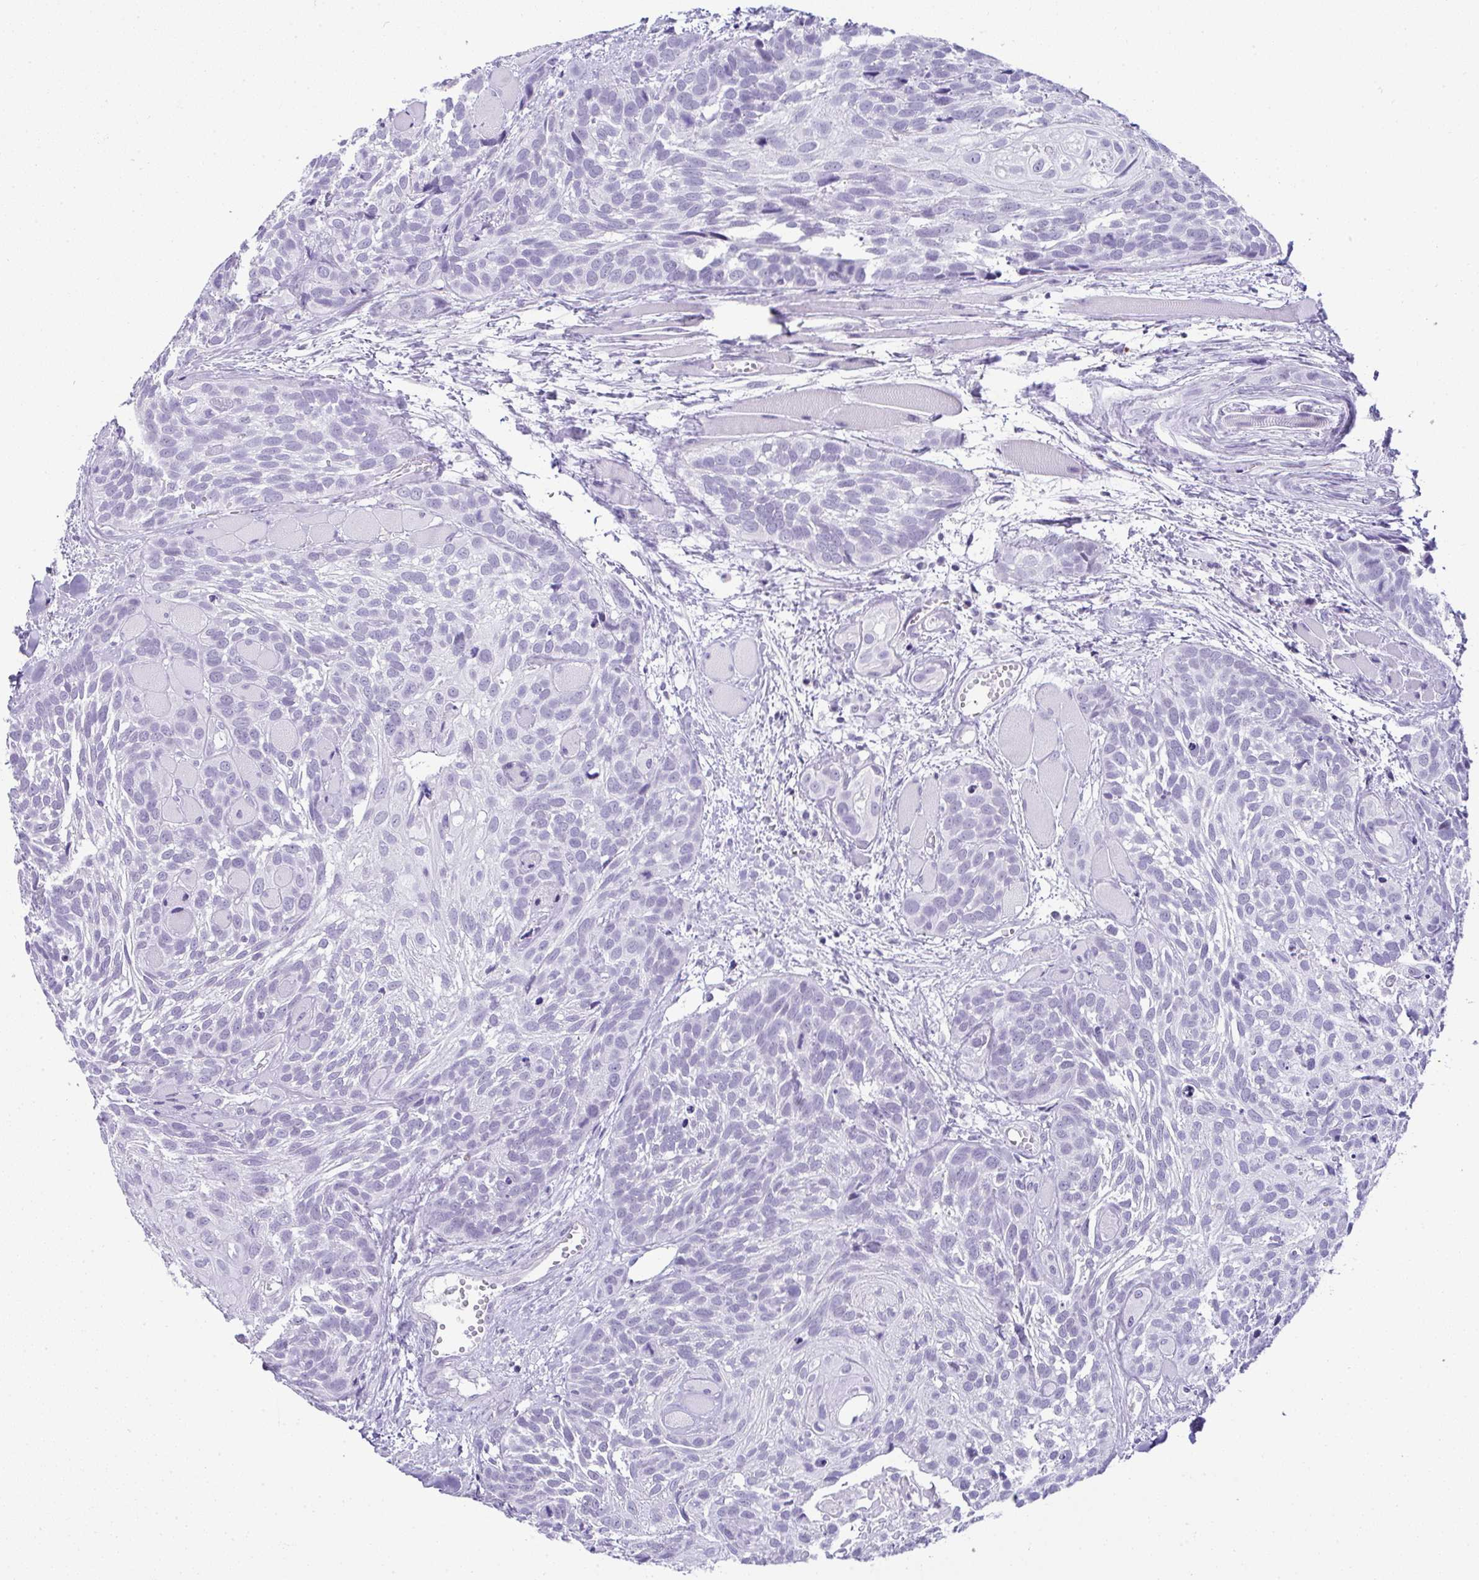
{"staining": {"intensity": "negative", "quantity": "none", "location": "none"}, "tissue": "head and neck cancer", "cell_type": "Tumor cells", "image_type": "cancer", "snomed": [{"axis": "morphology", "description": "Squamous cell carcinoma, NOS"}, {"axis": "topography", "description": "Head-Neck"}], "caption": "IHC micrograph of squamous cell carcinoma (head and neck) stained for a protein (brown), which exhibits no positivity in tumor cells. The staining was performed using DAB to visualize the protein expression in brown, while the nuclei were stained in blue with hematoxylin (Magnification: 20x).", "gene": "RNF183", "patient": {"sex": "female", "age": 50}}